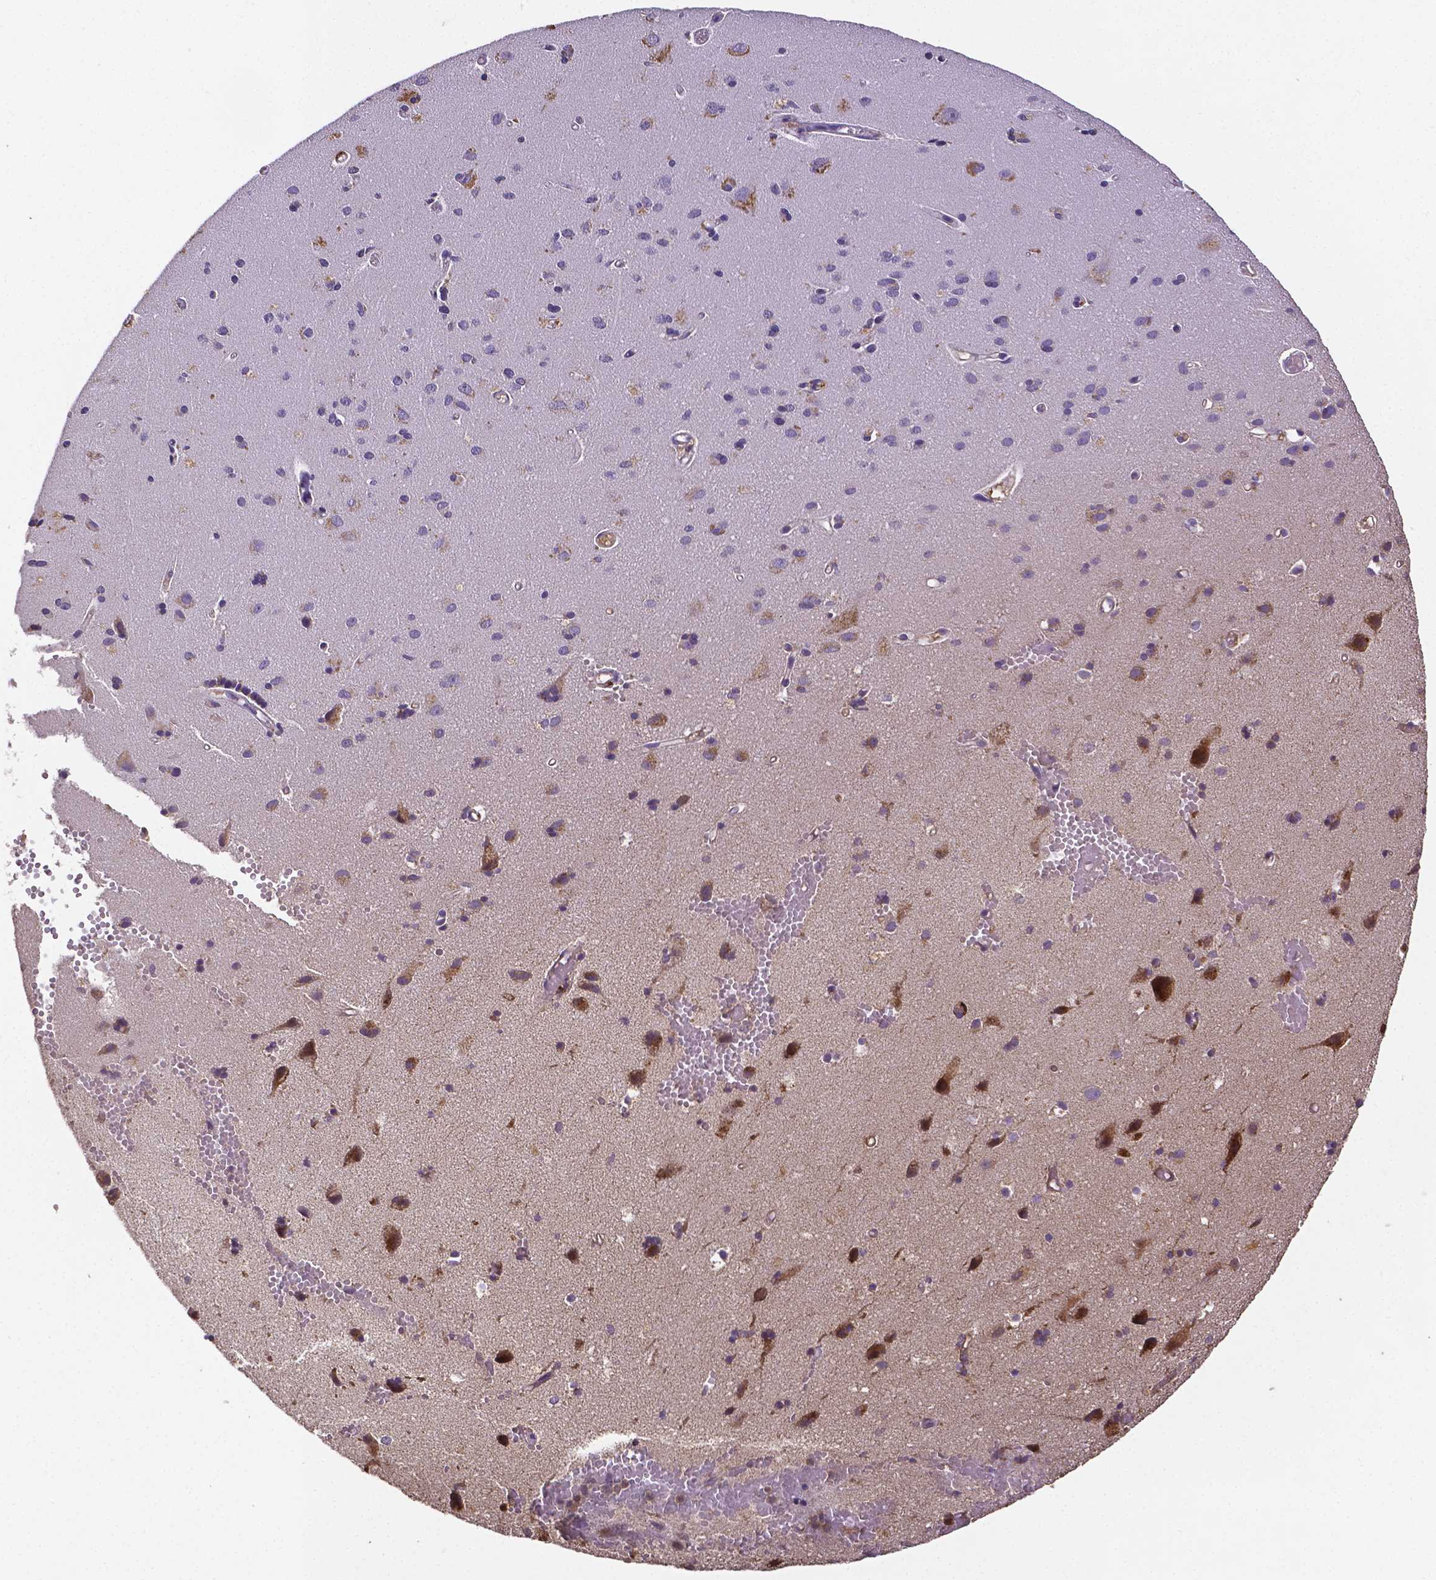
{"staining": {"intensity": "moderate", "quantity": "25%-75%", "location": "cytoplasmic/membranous"}, "tissue": "cerebral cortex", "cell_type": "Endothelial cells", "image_type": "normal", "snomed": [{"axis": "morphology", "description": "Normal tissue, NOS"}, {"axis": "morphology", "description": "Glioma, malignant, High grade"}, {"axis": "topography", "description": "Cerebral cortex"}], "caption": "Cerebral cortex stained with a brown dye reveals moderate cytoplasmic/membranous positive positivity in approximately 25%-75% of endothelial cells.", "gene": "RNF123", "patient": {"sex": "male", "age": 71}}